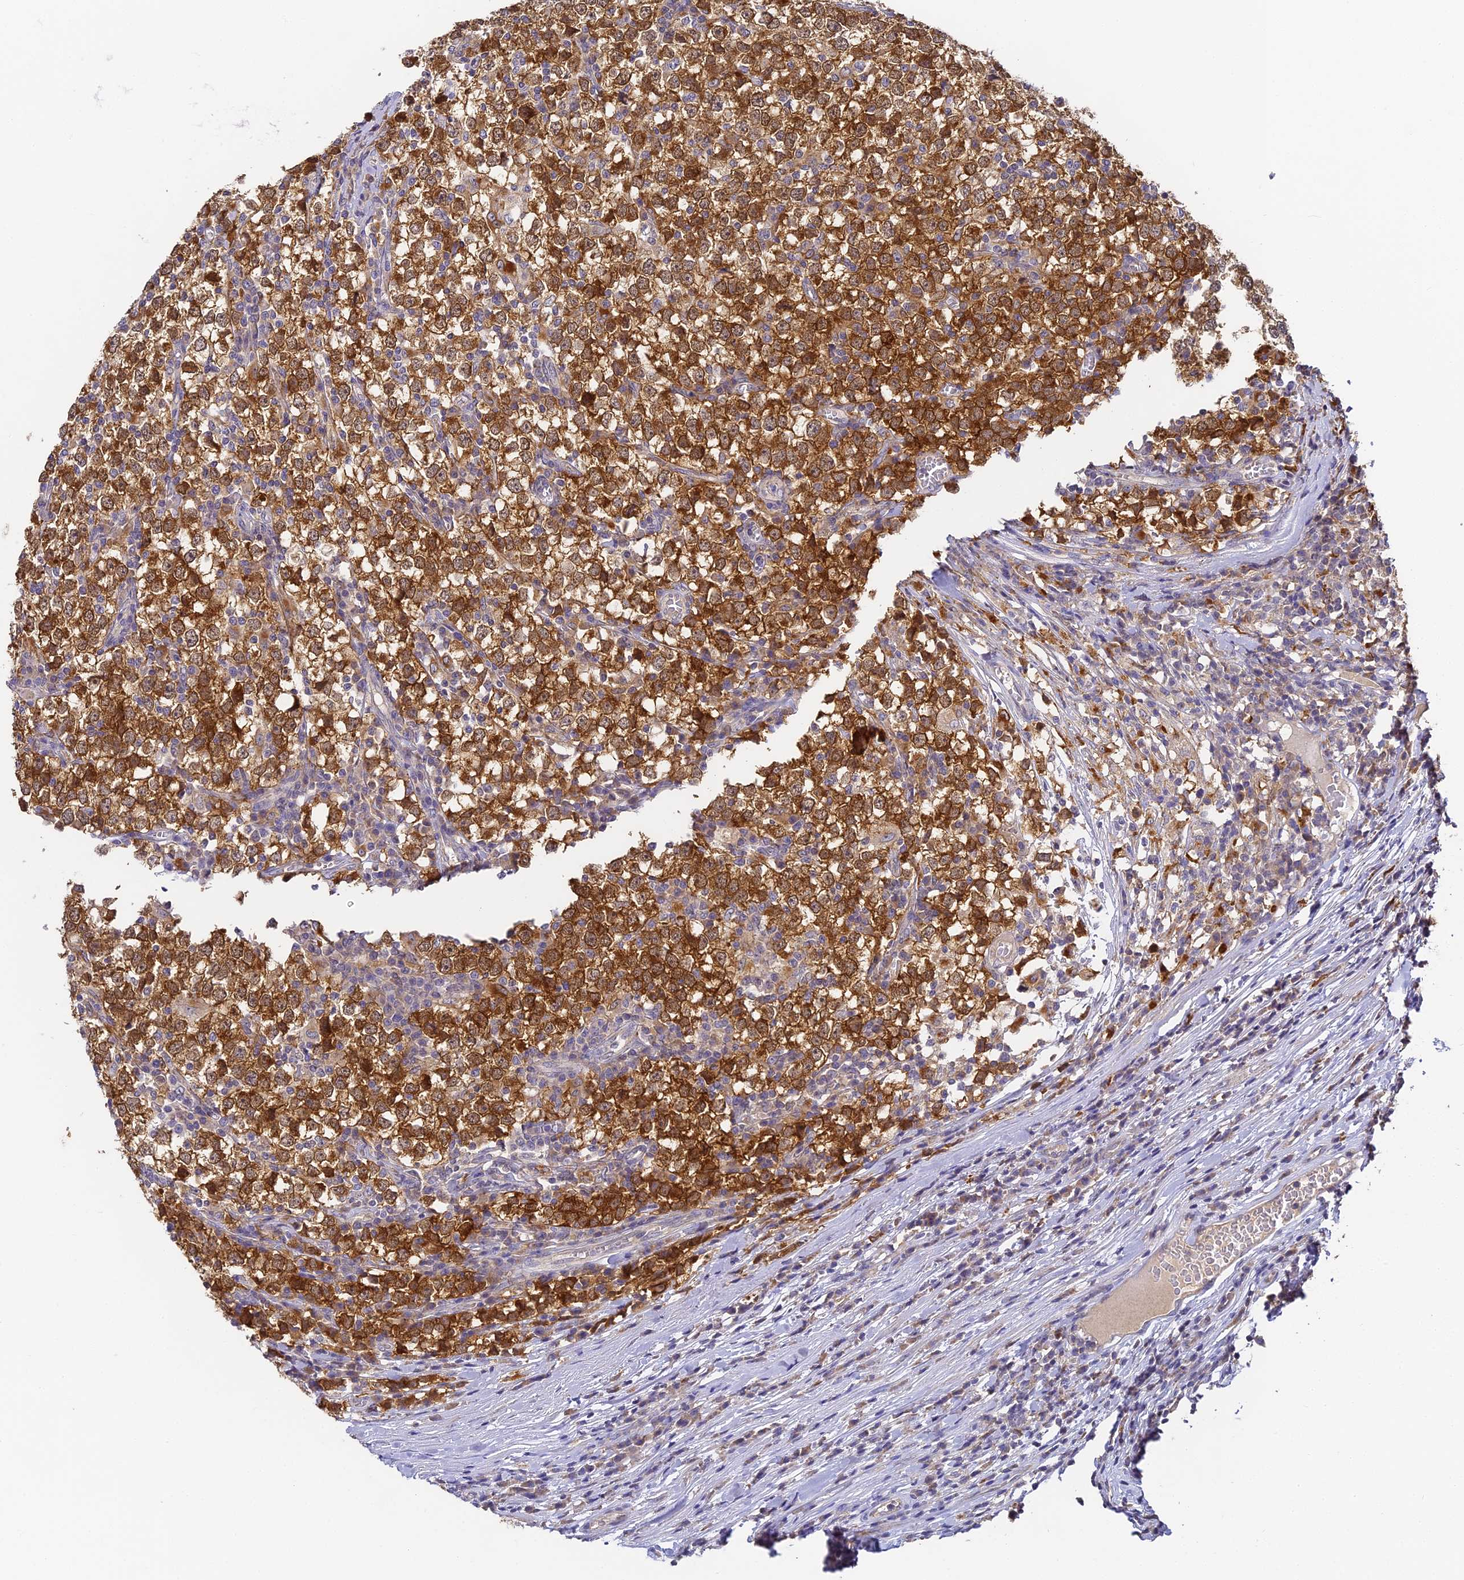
{"staining": {"intensity": "strong", "quantity": ">75%", "location": "cytoplasmic/membranous,nuclear"}, "tissue": "testis cancer", "cell_type": "Tumor cells", "image_type": "cancer", "snomed": [{"axis": "morphology", "description": "Seminoma, NOS"}, {"axis": "topography", "description": "Testis"}], "caption": "IHC (DAB (3,3'-diaminobenzidine)) staining of seminoma (testis) exhibits strong cytoplasmic/membranous and nuclear protein expression in about >75% of tumor cells. Using DAB (3,3'-diaminobenzidine) (brown) and hematoxylin (blue) stains, captured at high magnification using brightfield microscopy.", "gene": "YAE1", "patient": {"sex": "male", "age": 65}}